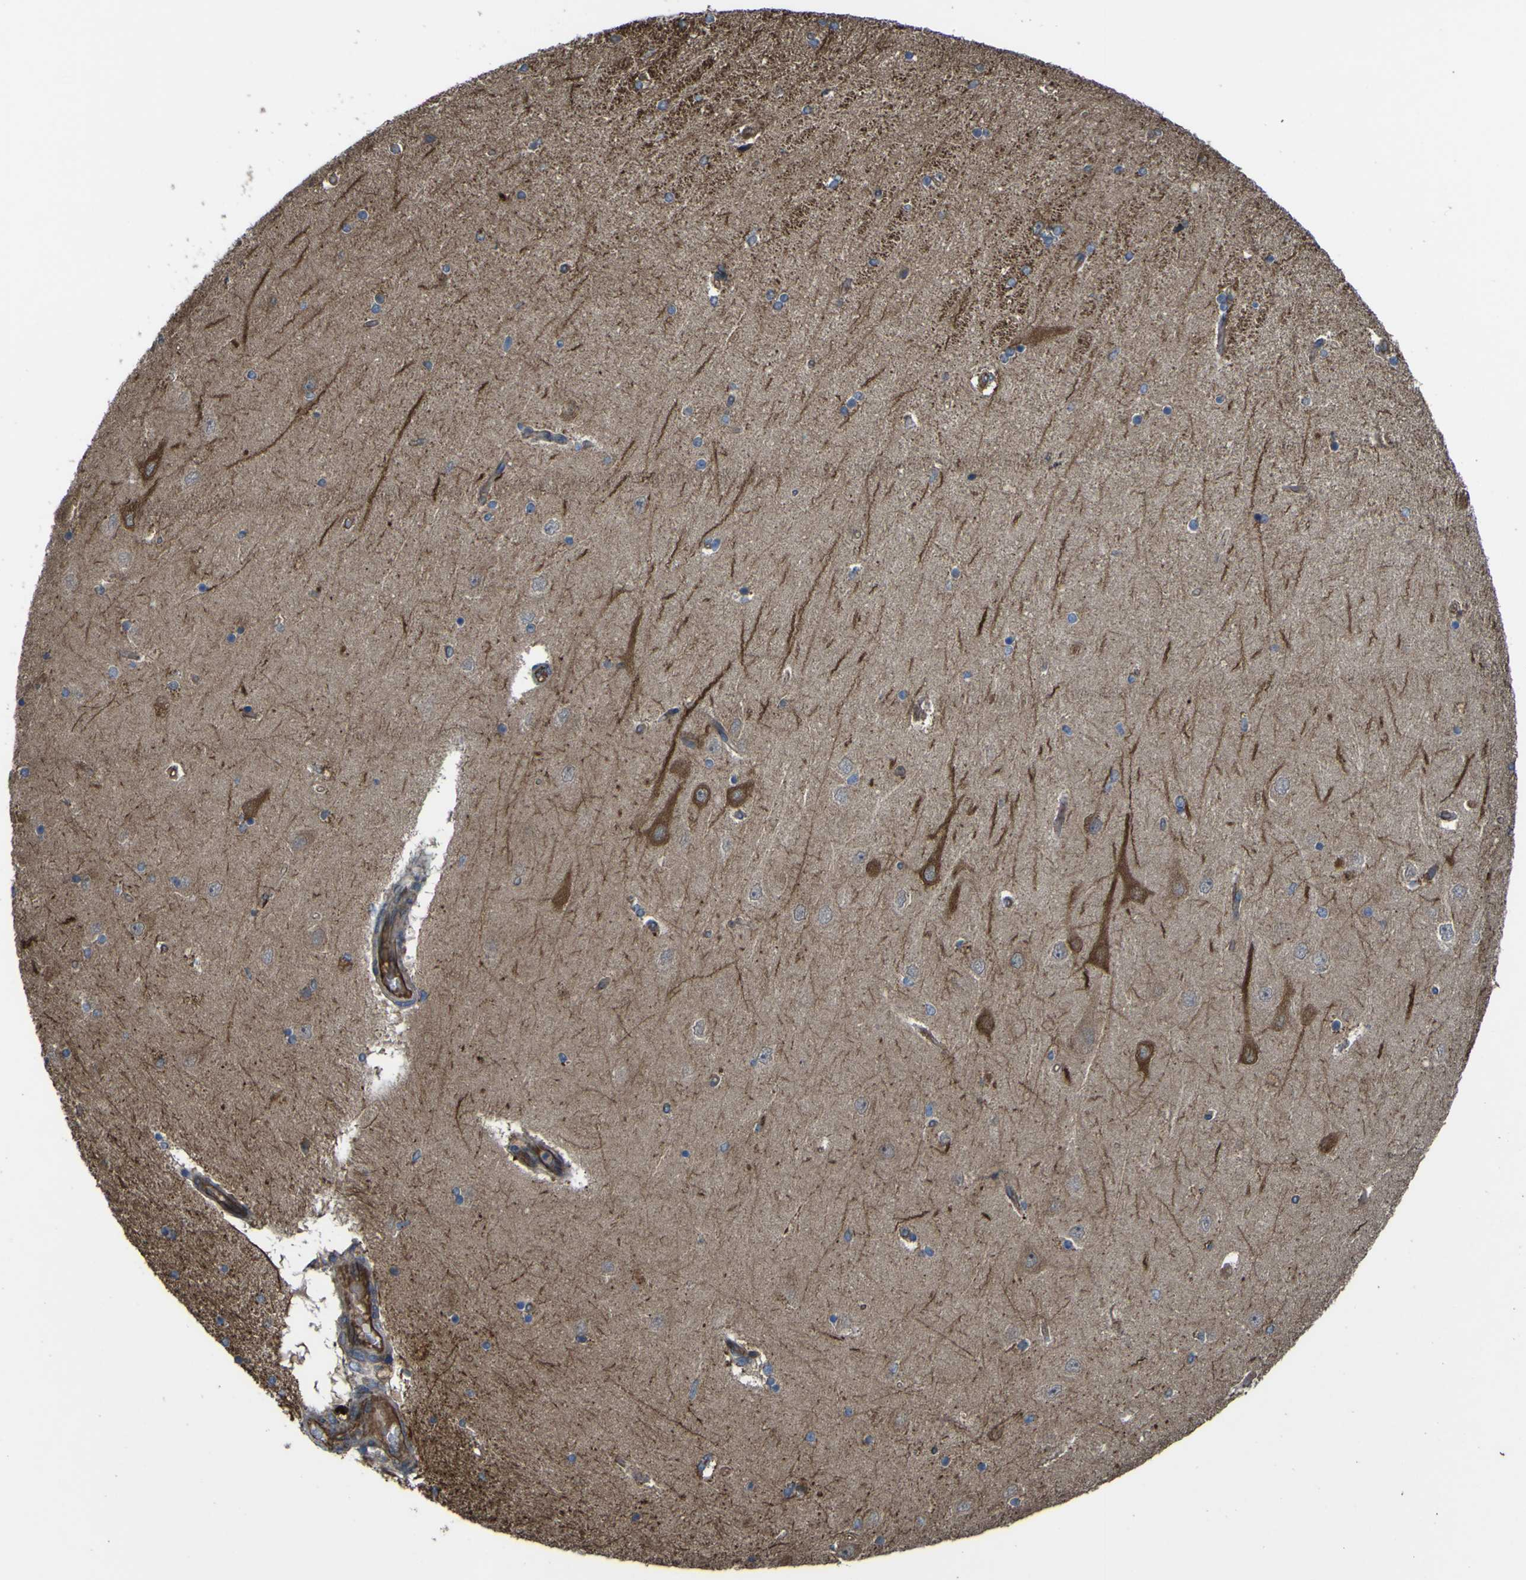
{"staining": {"intensity": "negative", "quantity": "none", "location": "none"}, "tissue": "hippocampus", "cell_type": "Glial cells", "image_type": "normal", "snomed": [{"axis": "morphology", "description": "Normal tissue, NOS"}, {"axis": "topography", "description": "Hippocampus"}], "caption": "IHC of benign human hippocampus exhibits no positivity in glial cells.", "gene": "FBXO30", "patient": {"sex": "female", "age": 54}}